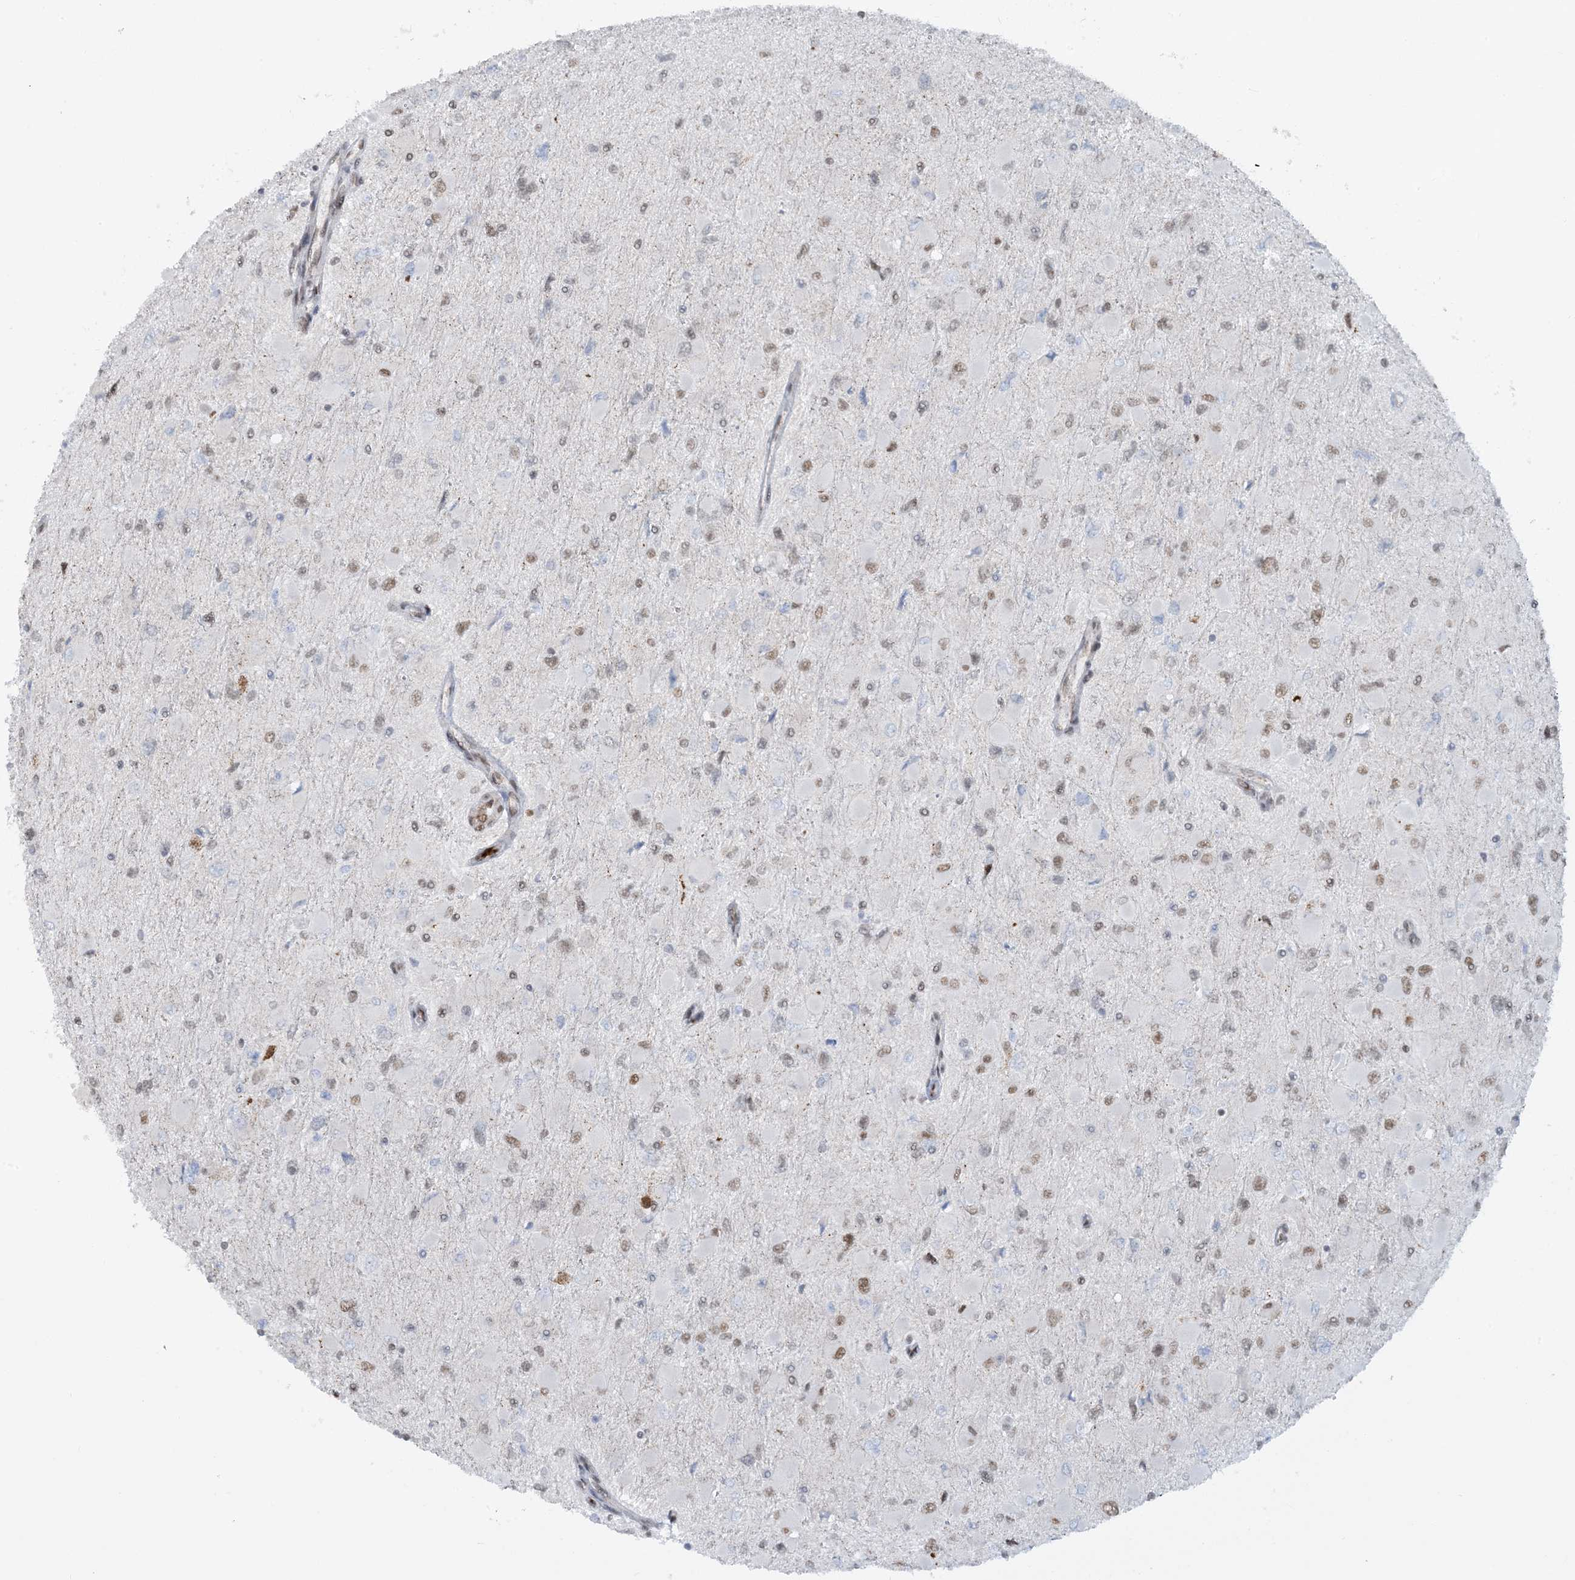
{"staining": {"intensity": "moderate", "quantity": ">75%", "location": "nuclear"}, "tissue": "glioma", "cell_type": "Tumor cells", "image_type": "cancer", "snomed": [{"axis": "morphology", "description": "Glioma, malignant, High grade"}, {"axis": "topography", "description": "Cerebral cortex"}], "caption": "Human glioma stained with a brown dye demonstrates moderate nuclear positive staining in approximately >75% of tumor cells.", "gene": "ECT2L", "patient": {"sex": "female", "age": 36}}